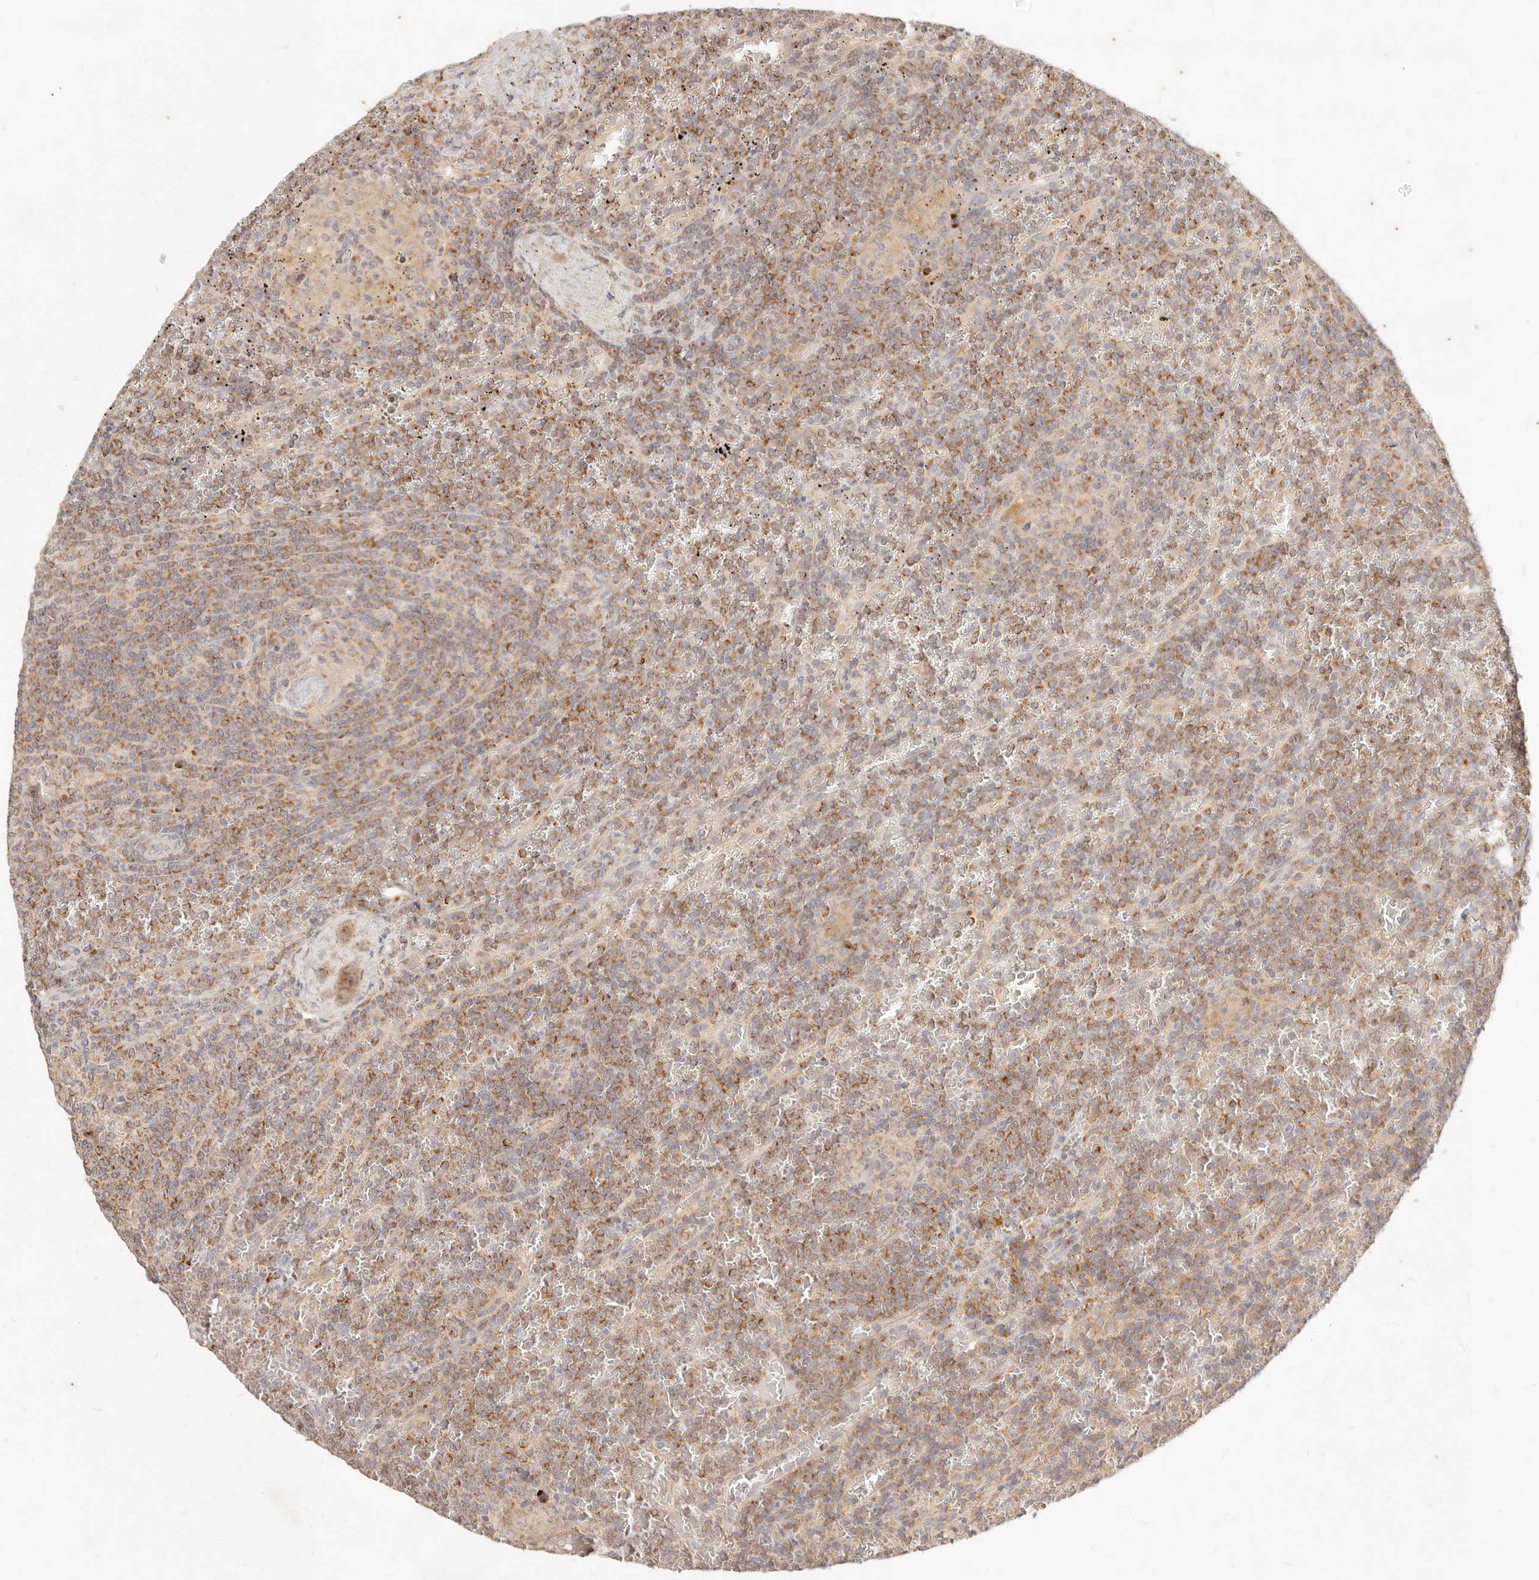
{"staining": {"intensity": "moderate", "quantity": ">75%", "location": "cytoplasmic/membranous"}, "tissue": "lymphoma", "cell_type": "Tumor cells", "image_type": "cancer", "snomed": [{"axis": "morphology", "description": "Malignant lymphoma, non-Hodgkin's type, Low grade"}, {"axis": "topography", "description": "Spleen"}], "caption": "The image displays a brown stain indicating the presence of a protein in the cytoplasmic/membranous of tumor cells in lymphoma.", "gene": "RUBCNL", "patient": {"sex": "female", "age": 19}}